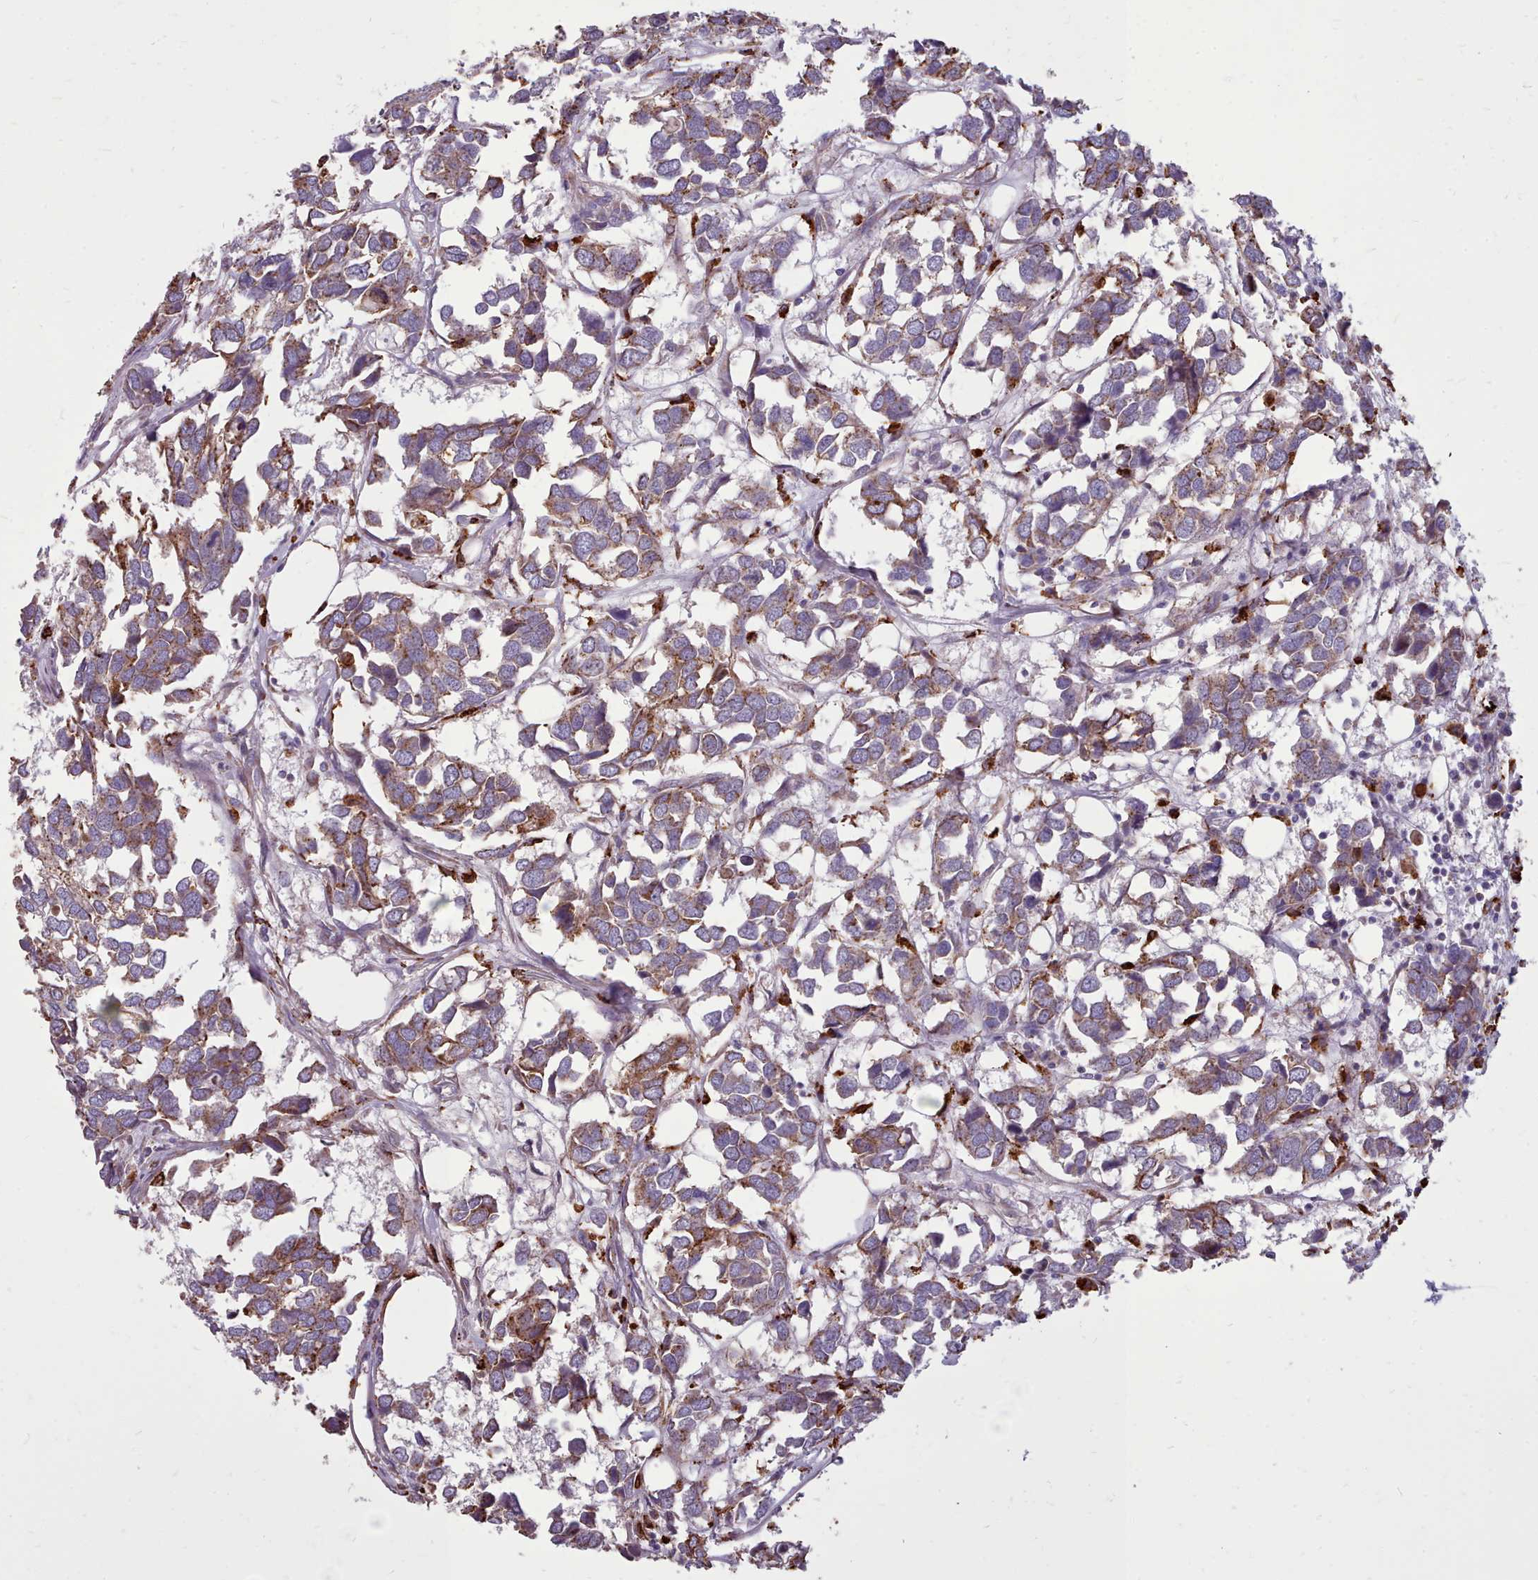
{"staining": {"intensity": "moderate", "quantity": "25%-75%", "location": "cytoplasmic/membranous"}, "tissue": "breast cancer", "cell_type": "Tumor cells", "image_type": "cancer", "snomed": [{"axis": "morphology", "description": "Duct carcinoma"}, {"axis": "topography", "description": "Breast"}], "caption": "This photomicrograph exhibits IHC staining of breast cancer, with medium moderate cytoplasmic/membranous expression in approximately 25%-75% of tumor cells.", "gene": "PACSIN3", "patient": {"sex": "female", "age": 83}}